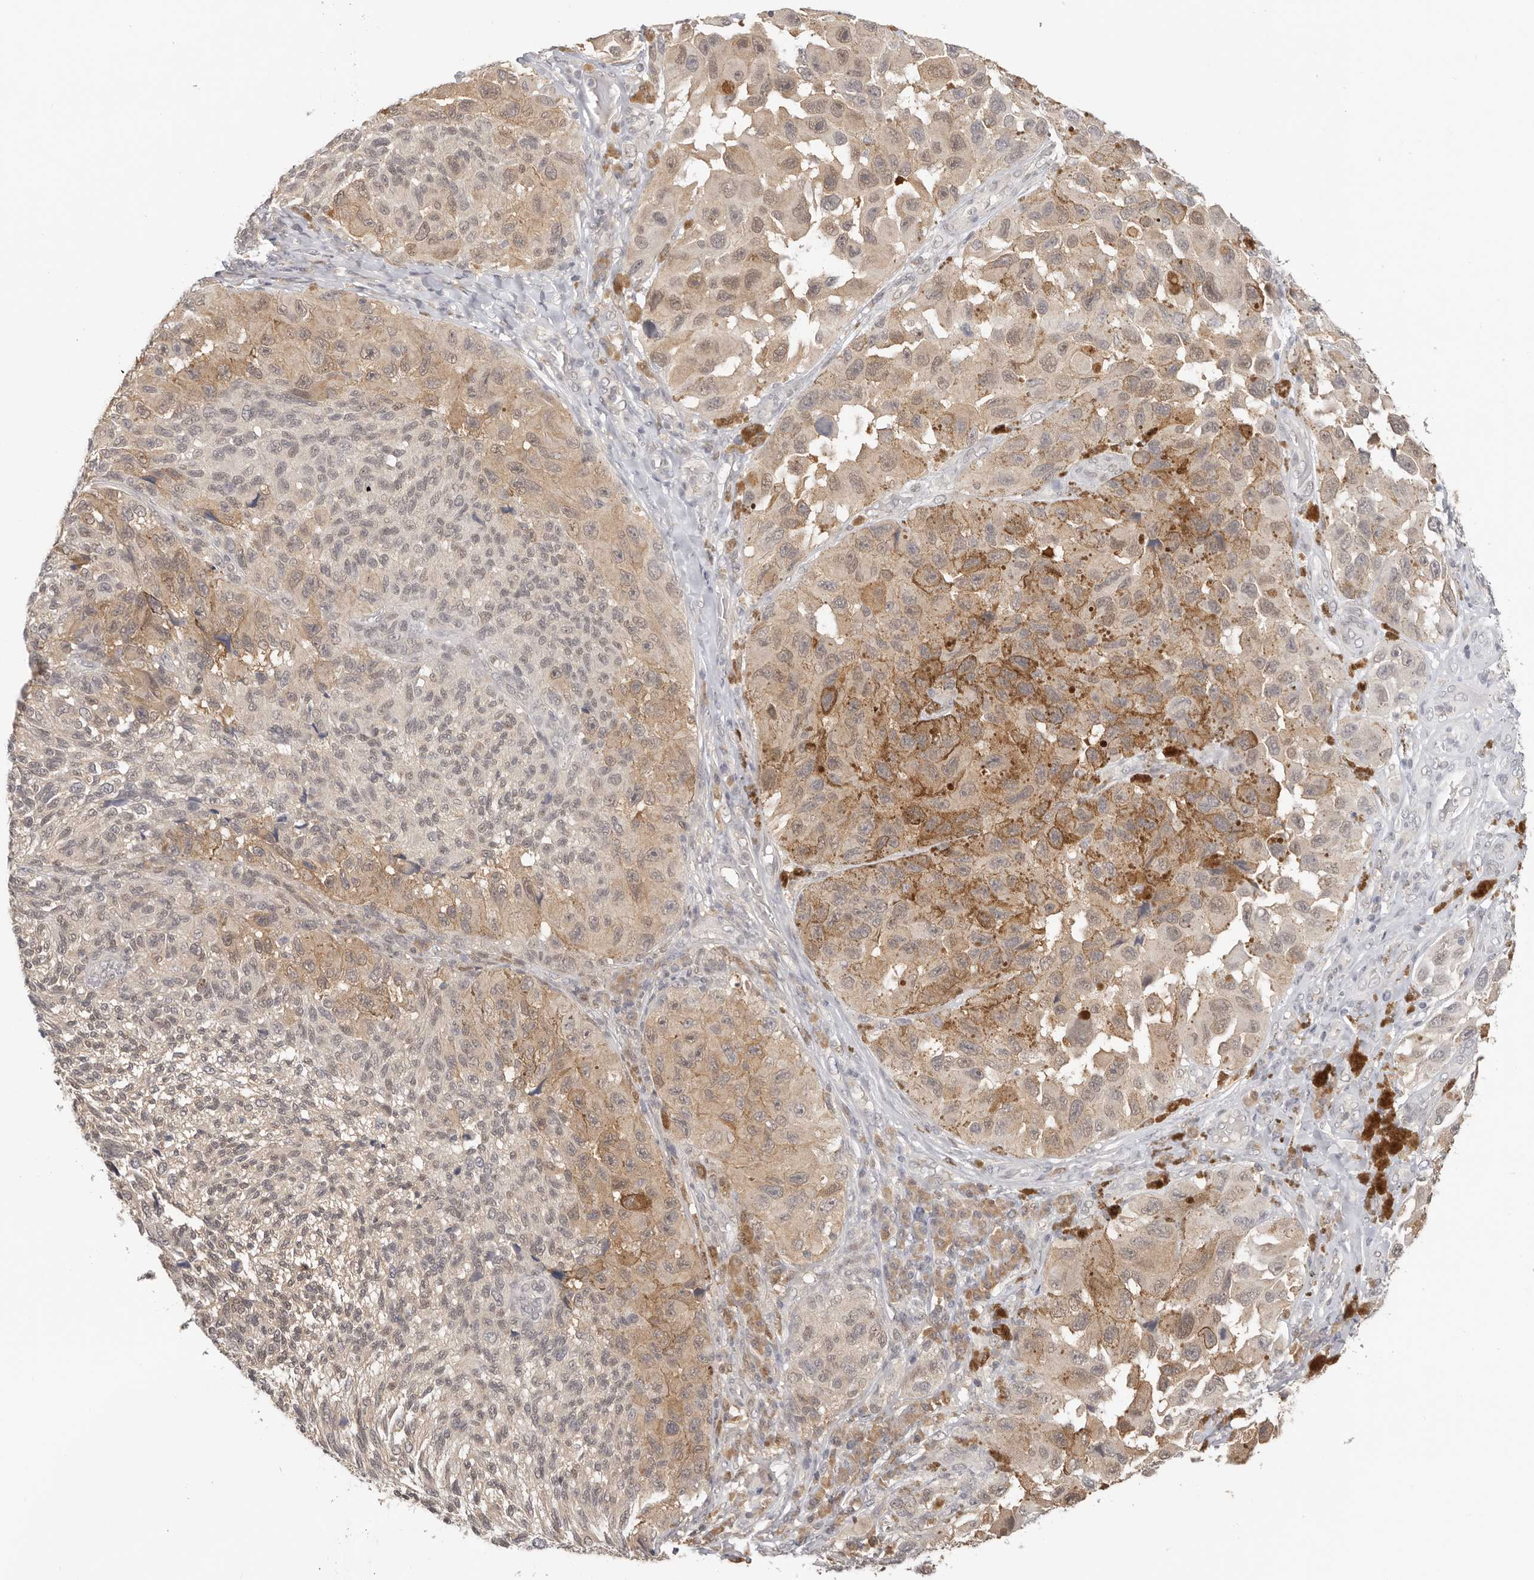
{"staining": {"intensity": "weak", "quantity": "25%-75%", "location": "cytoplasmic/membranous,nuclear"}, "tissue": "melanoma", "cell_type": "Tumor cells", "image_type": "cancer", "snomed": [{"axis": "morphology", "description": "Malignant melanoma, NOS"}, {"axis": "topography", "description": "Skin"}], "caption": "An image of malignant melanoma stained for a protein reveals weak cytoplasmic/membranous and nuclear brown staining in tumor cells.", "gene": "LARP7", "patient": {"sex": "female", "age": 73}}